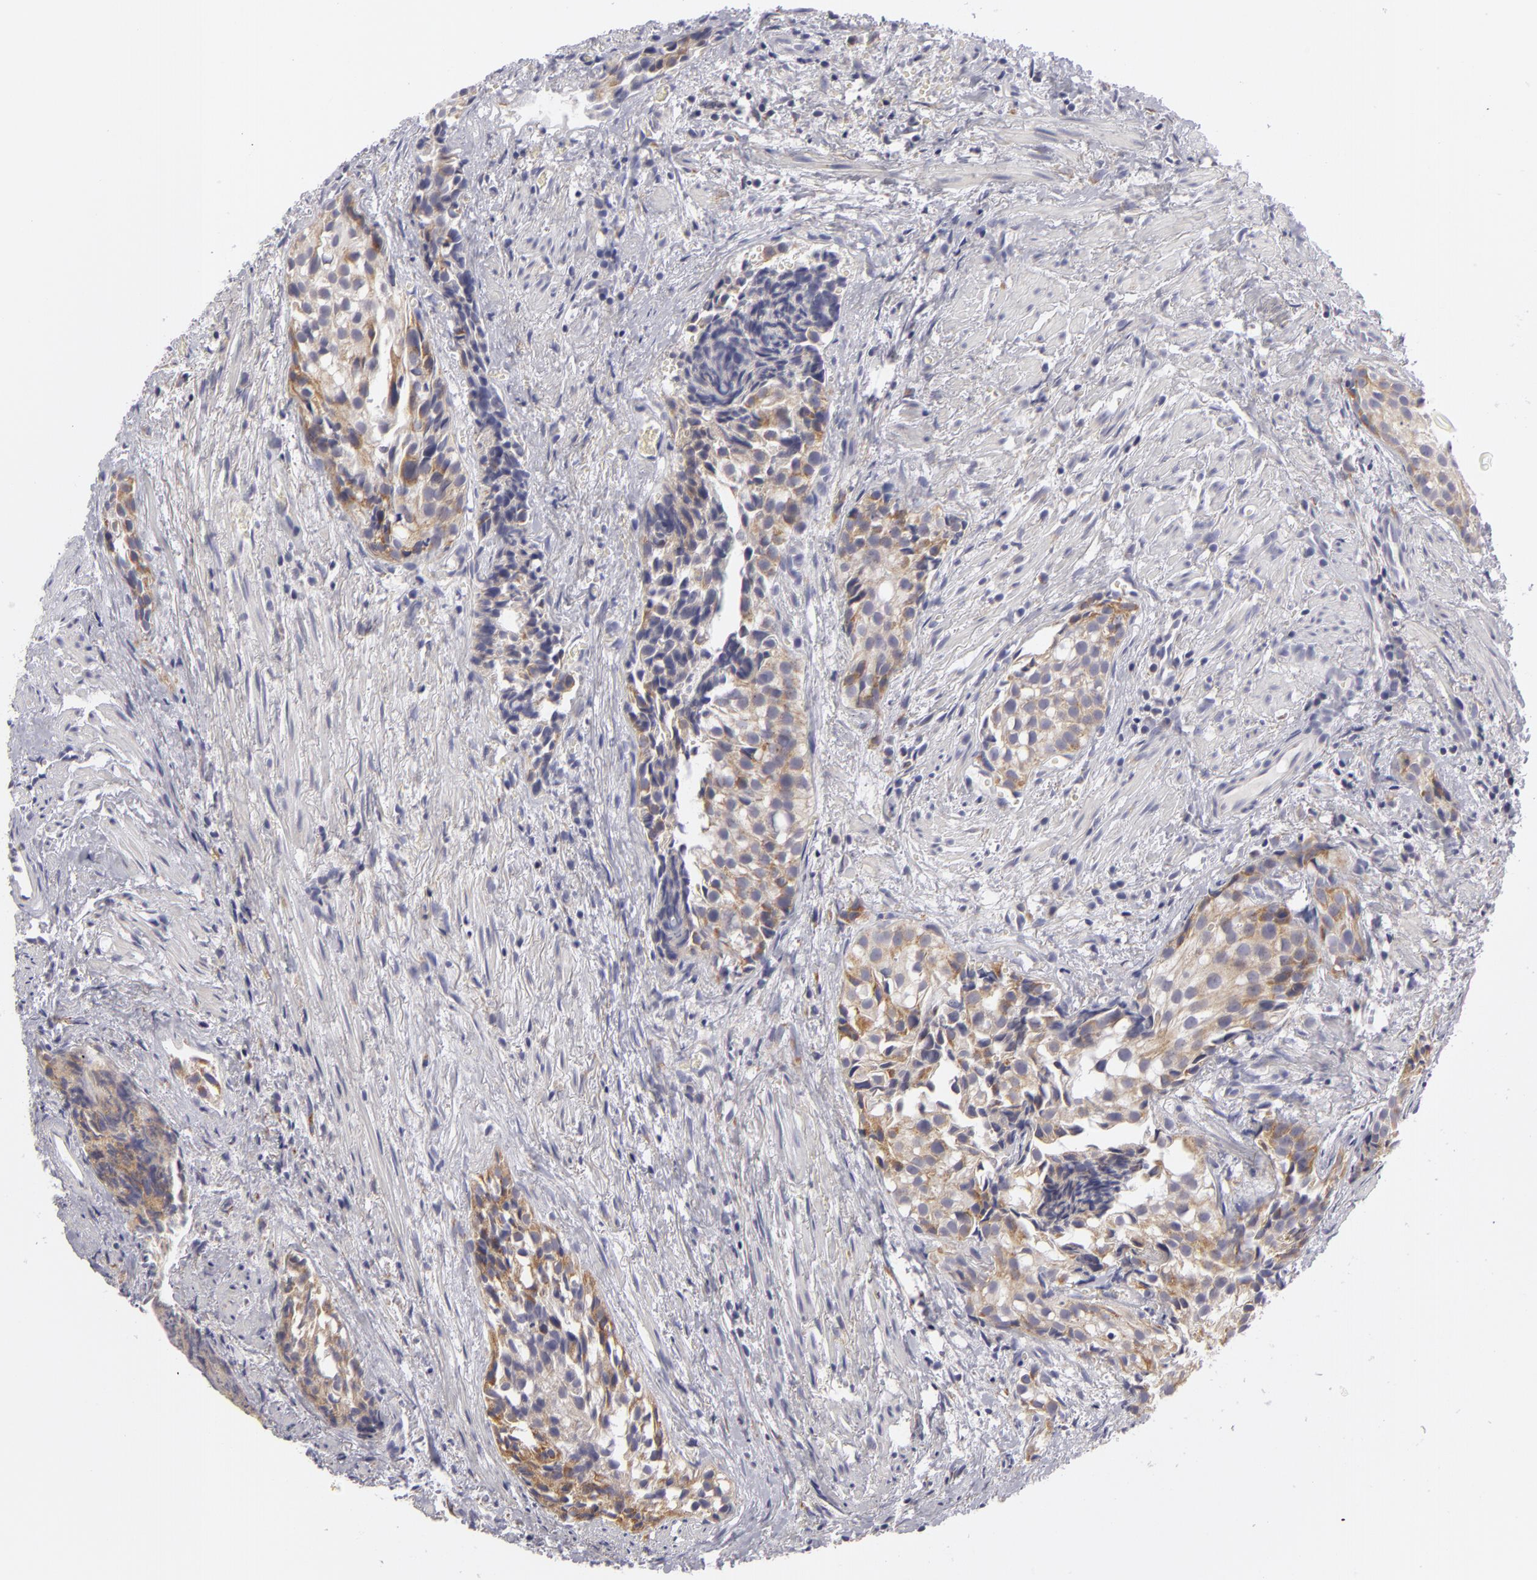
{"staining": {"intensity": "weak", "quantity": ">75%", "location": "cytoplasmic/membranous"}, "tissue": "urothelial cancer", "cell_type": "Tumor cells", "image_type": "cancer", "snomed": [{"axis": "morphology", "description": "Urothelial carcinoma, High grade"}, {"axis": "topography", "description": "Urinary bladder"}], "caption": "Approximately >75% of tumor cells in urothelial cancer show weak cytoplasmic/membranous protein expression as visualized by brown immunohistochemical staining.", "gene": "ATP2B3", "patient": {"sex": "female", "age": 78}}